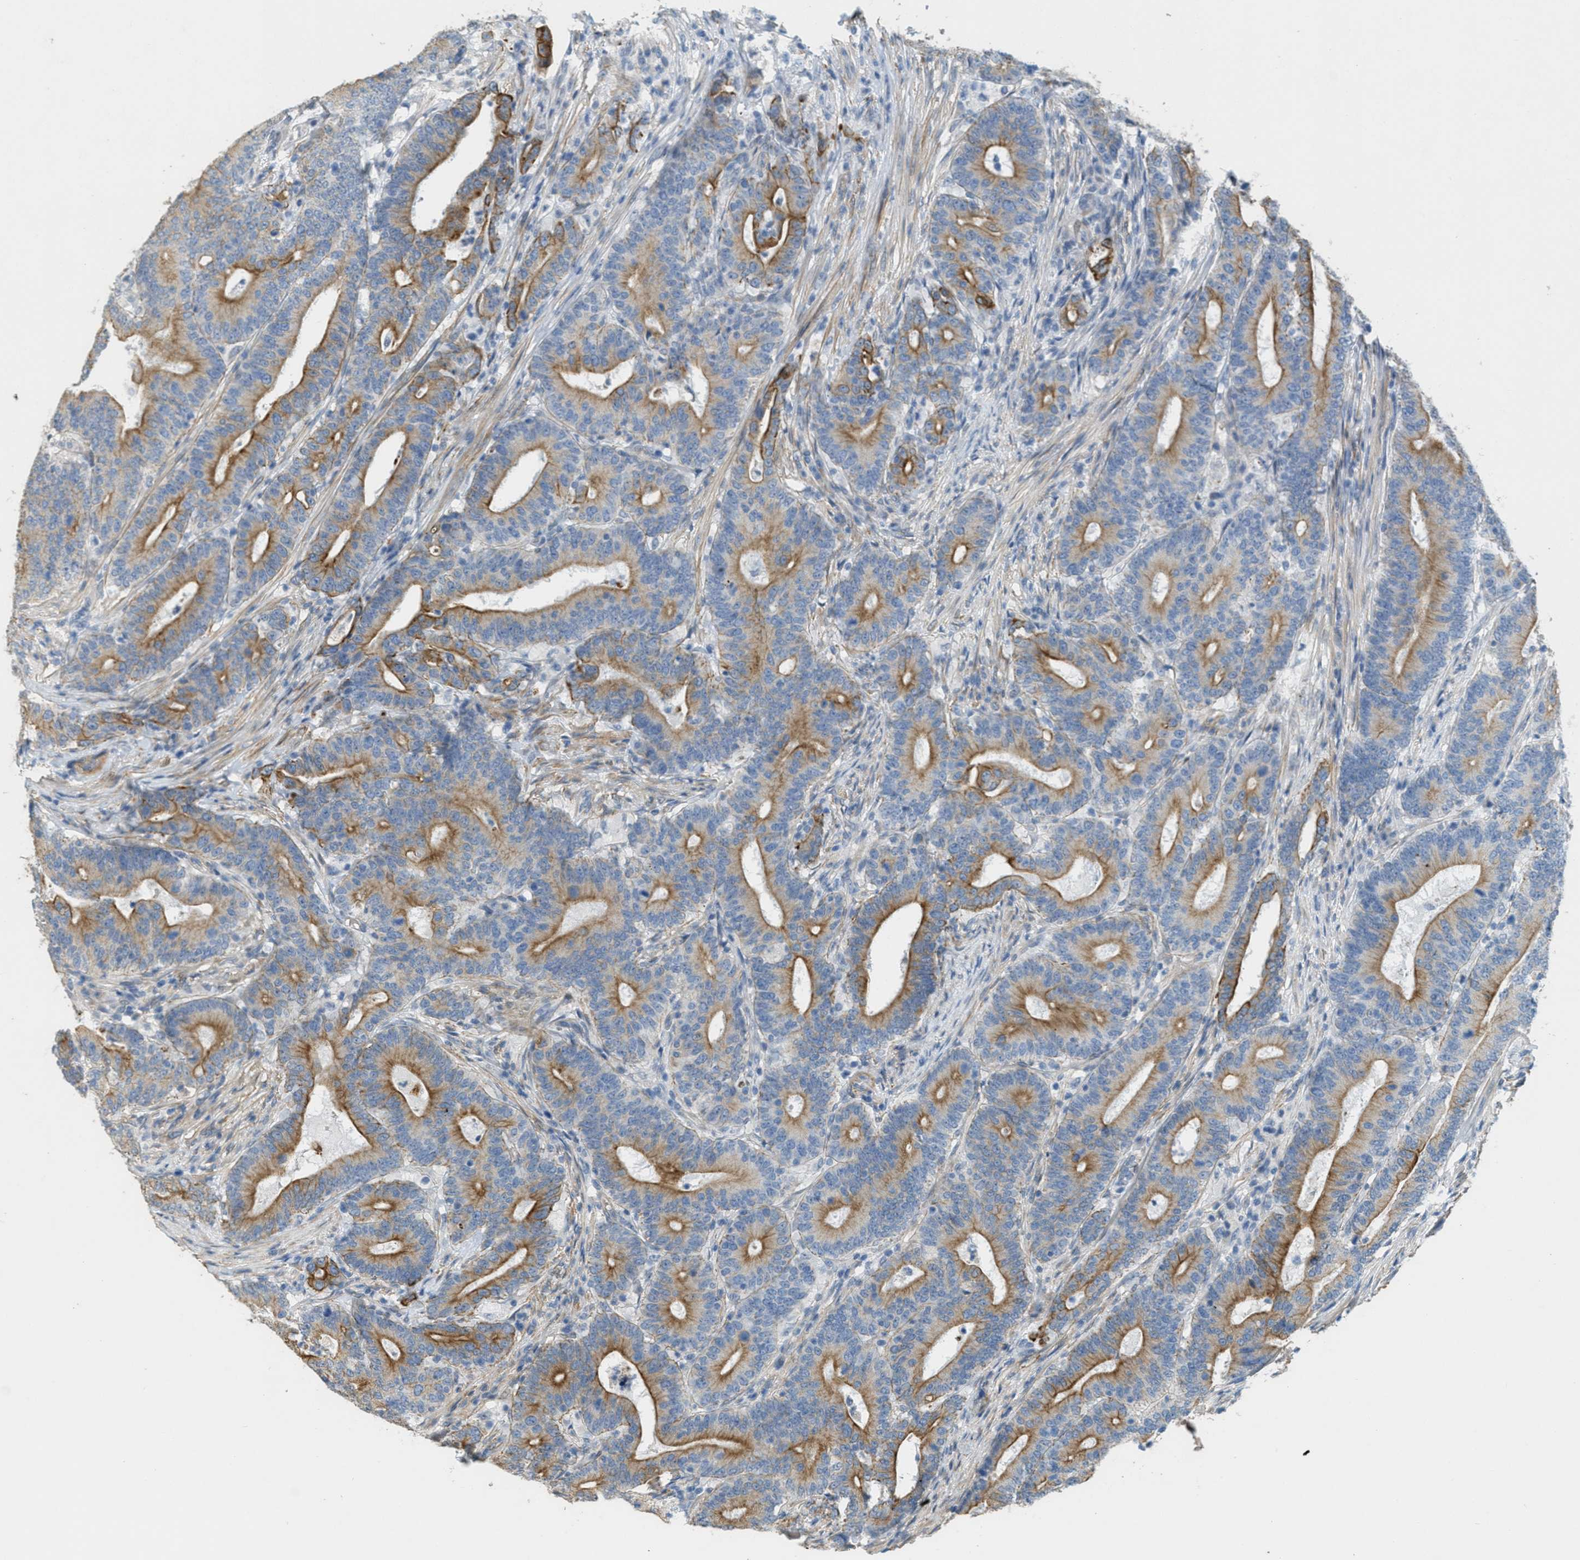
{"staining": {"intensity": "moderate", "quantity": ">75%", "location": "cytoplasmic/membranous"}, "tissue": "colorectal cancer", "cell_type": "Tumor cells", "image_type": "cancer", "snomed": [{"axis": "morphology", "description": "Adenocarcinoma, NOS"}, {"axis": "topography", "description": "Colon"}], "caption": "Adenocarcinoma (colorectal) stained for a protein (brown) displays moderate cytoplasmic/membranous positive staining in about >75% of tumor cells.", "gene": "MRS2", "patient": {"sex": "female", "age": 66}}